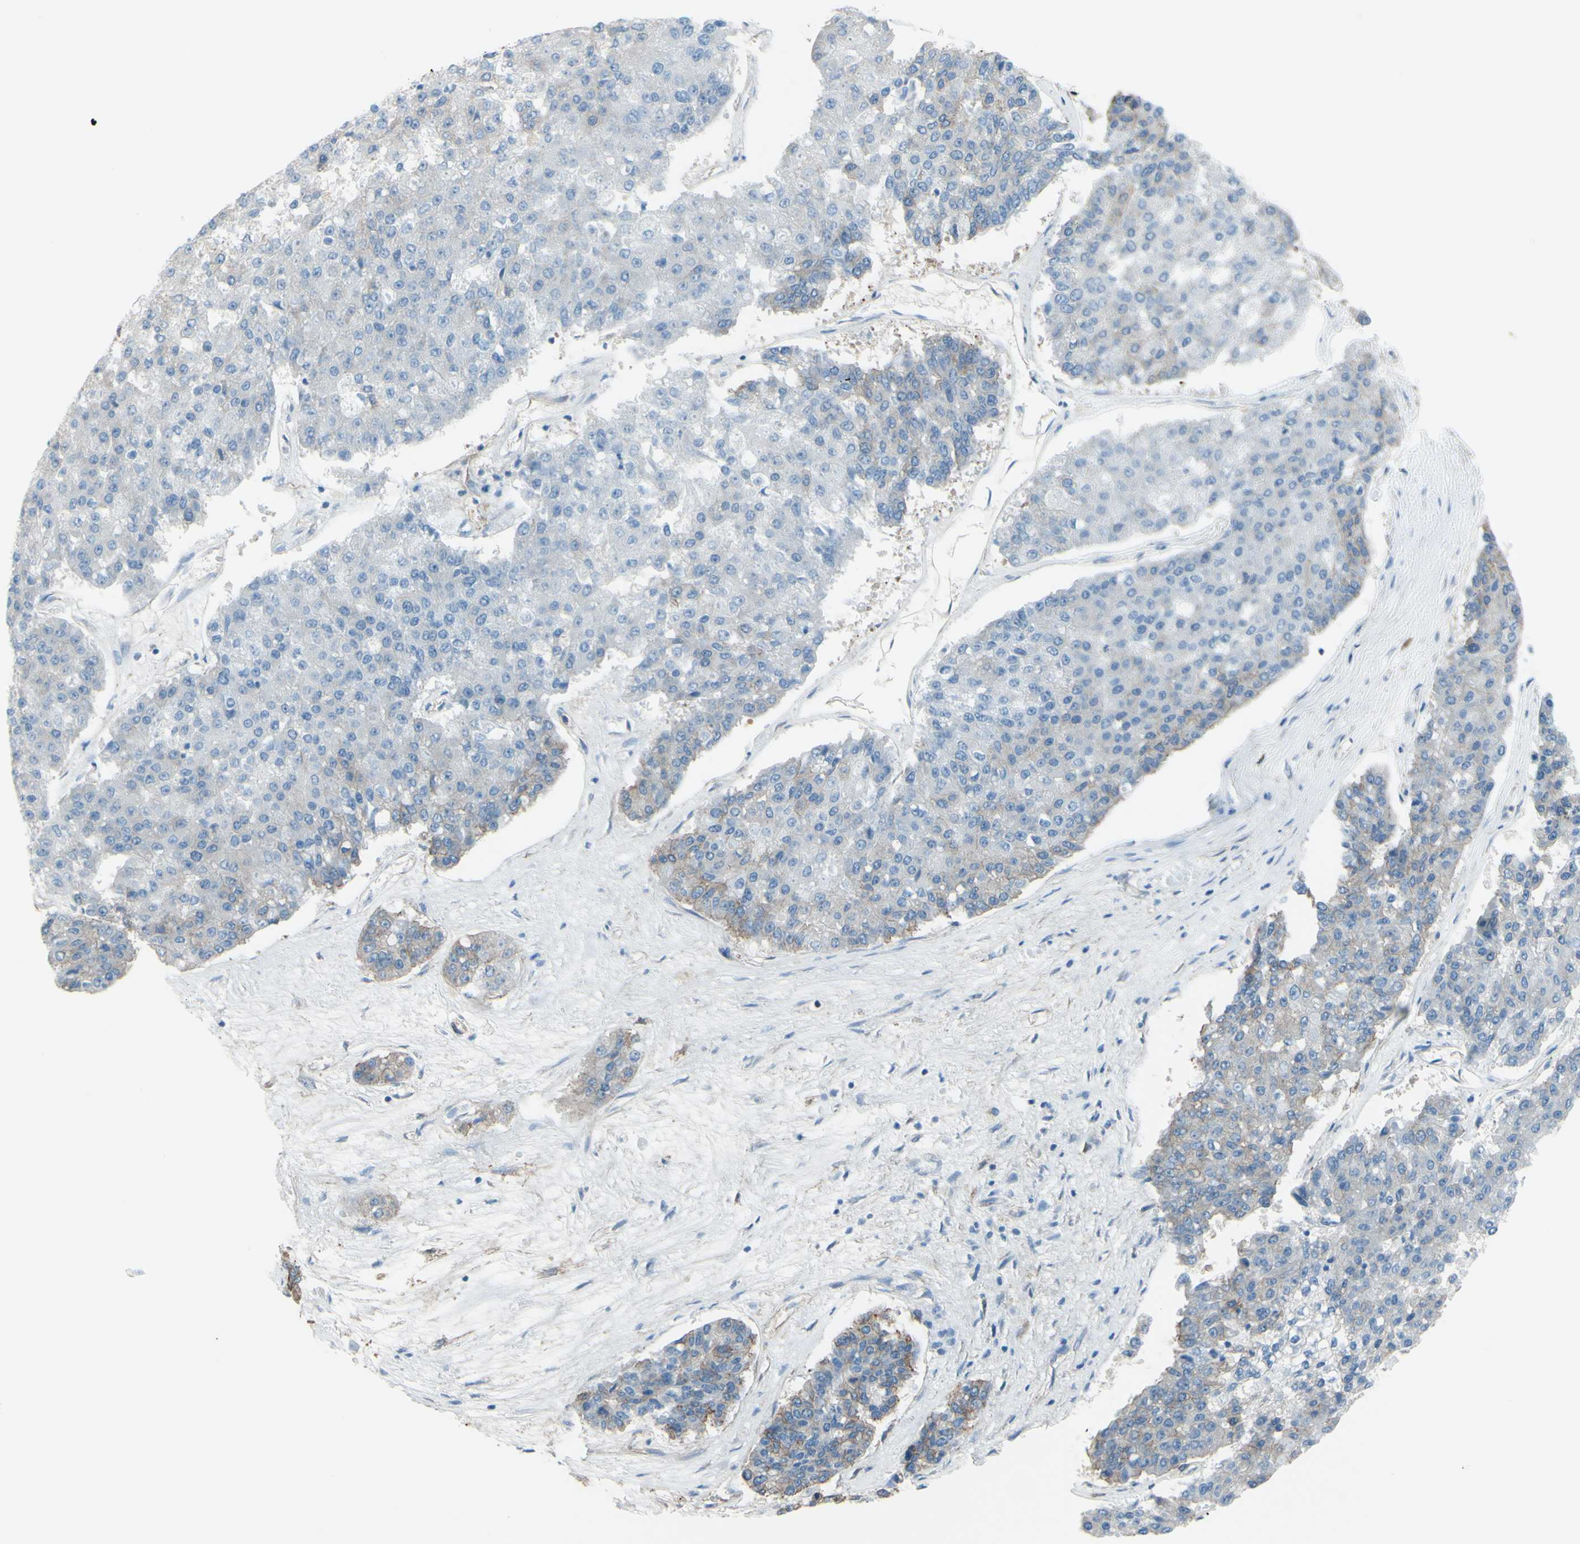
{"staining": {"intensity": "negative", "quantity": "none", "location": "none"}, "tissue": "pancreatic cancer", "cell_type": "Tumor cells", "image_type": "cancer", "snomed": [{"axis": "morphology", "description": "Adenocarcinoma, NOS"}, {"axis": "topography", "description": "Pancreas"}], "caption": "The histopathology image reveals no staining of tumor cells in adenocarcinoma (pancreatic). The staining is performed using DAB brown chromogen with nuclei counter-stained in using hematoxylin.", "gene": "ADD1", "patient": {"sex": "male", "age": 50}}